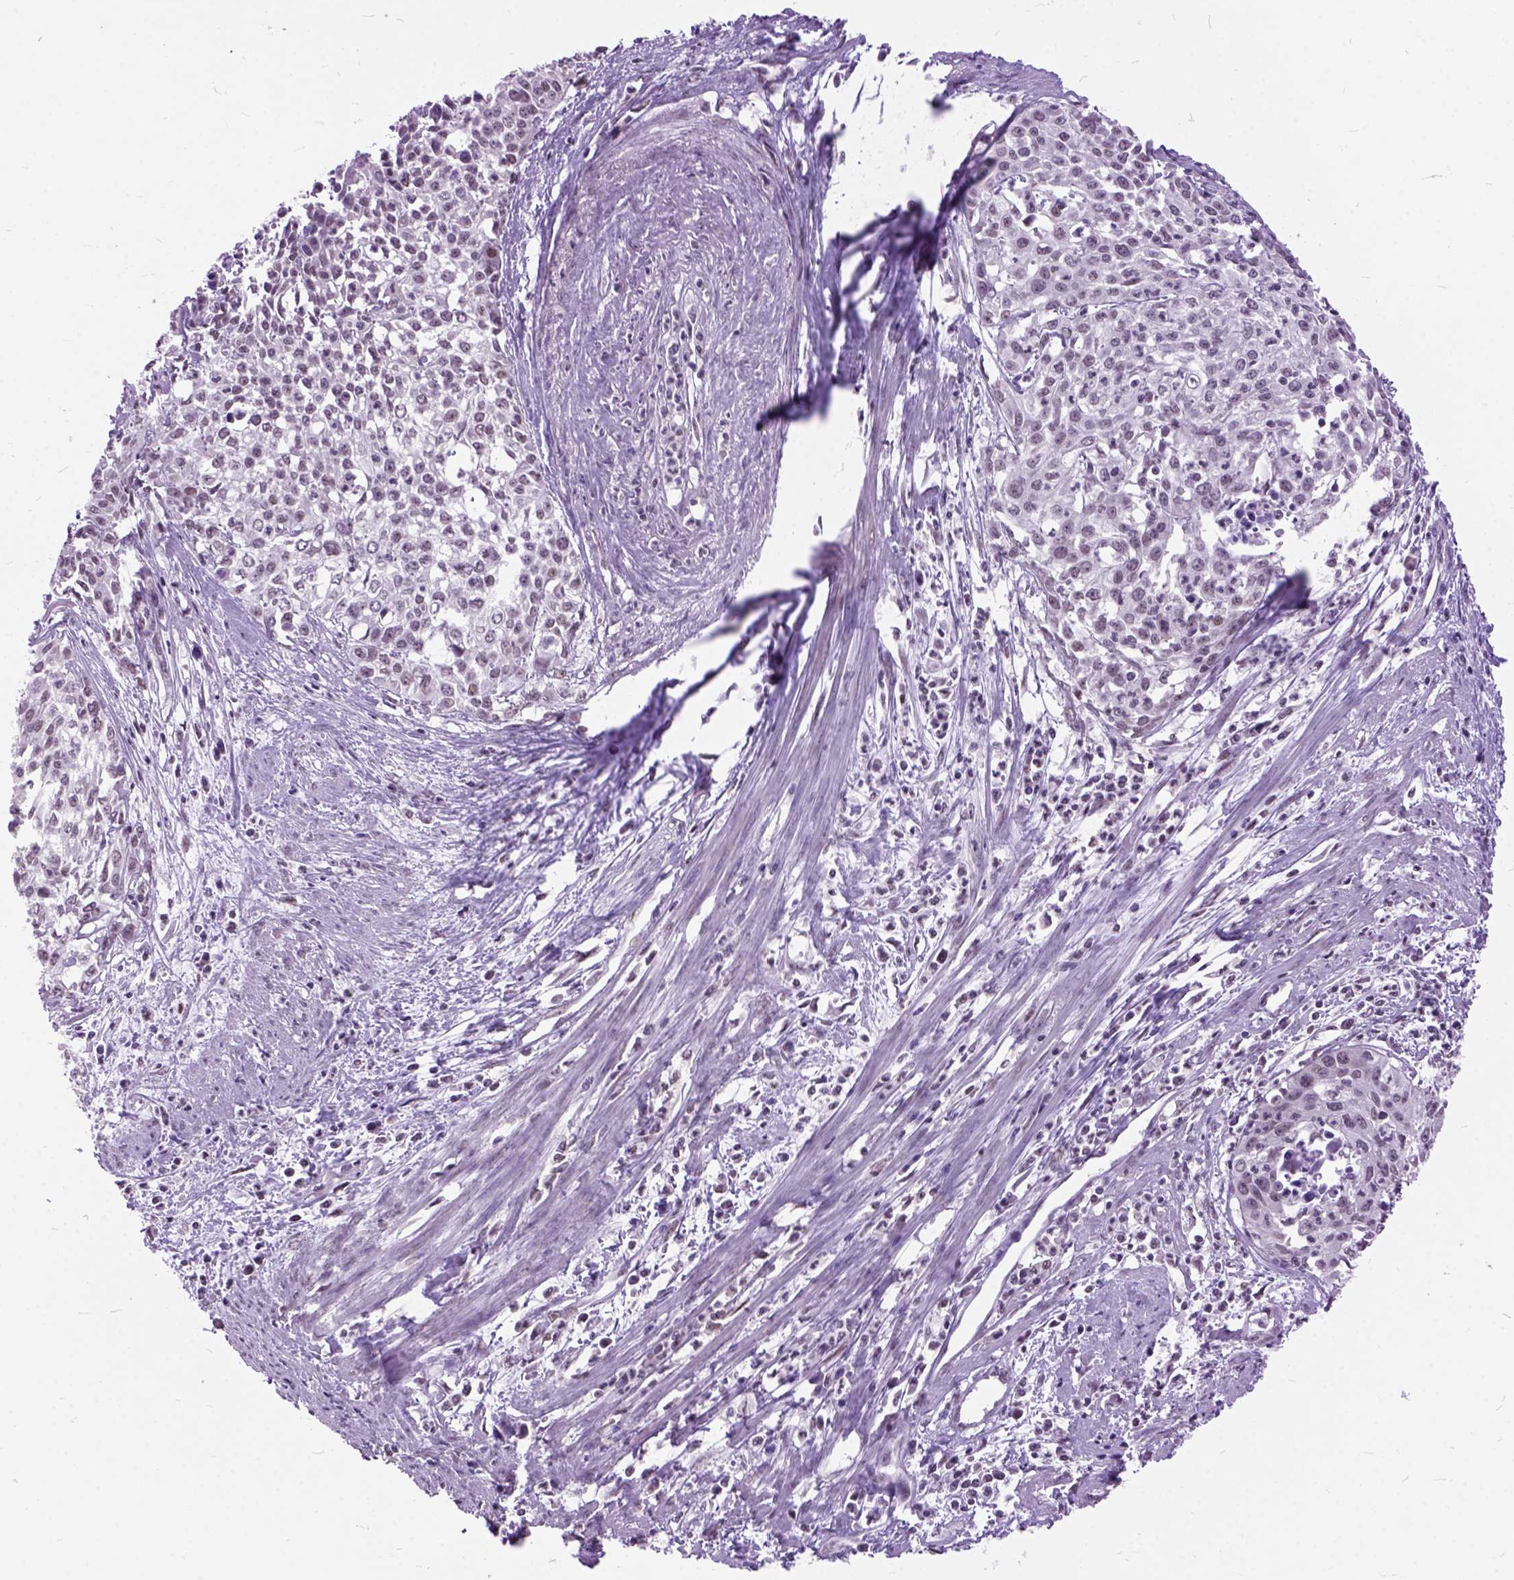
{"staining": {"intensity": "weak", "quantity": ">75%", "location": "nuclear"}, "tissue": "cervical cancer", "cell_type": "Tumor cells", "image_type": "cancer", "snomed": [{"axis": "morphology", "description": "Squamous cell carcinoma, NOS"}, {"axis": "topography", "description": "Cervix"}], "caption": "This is a micrograph of immunohistochemistry (IHC) staining of cervical squamous cell carcinoma, which shows weak staining in the nuclear of tumor cells.", "gene": "ORC5", "patient": {"sex": "female", "age": 39}}